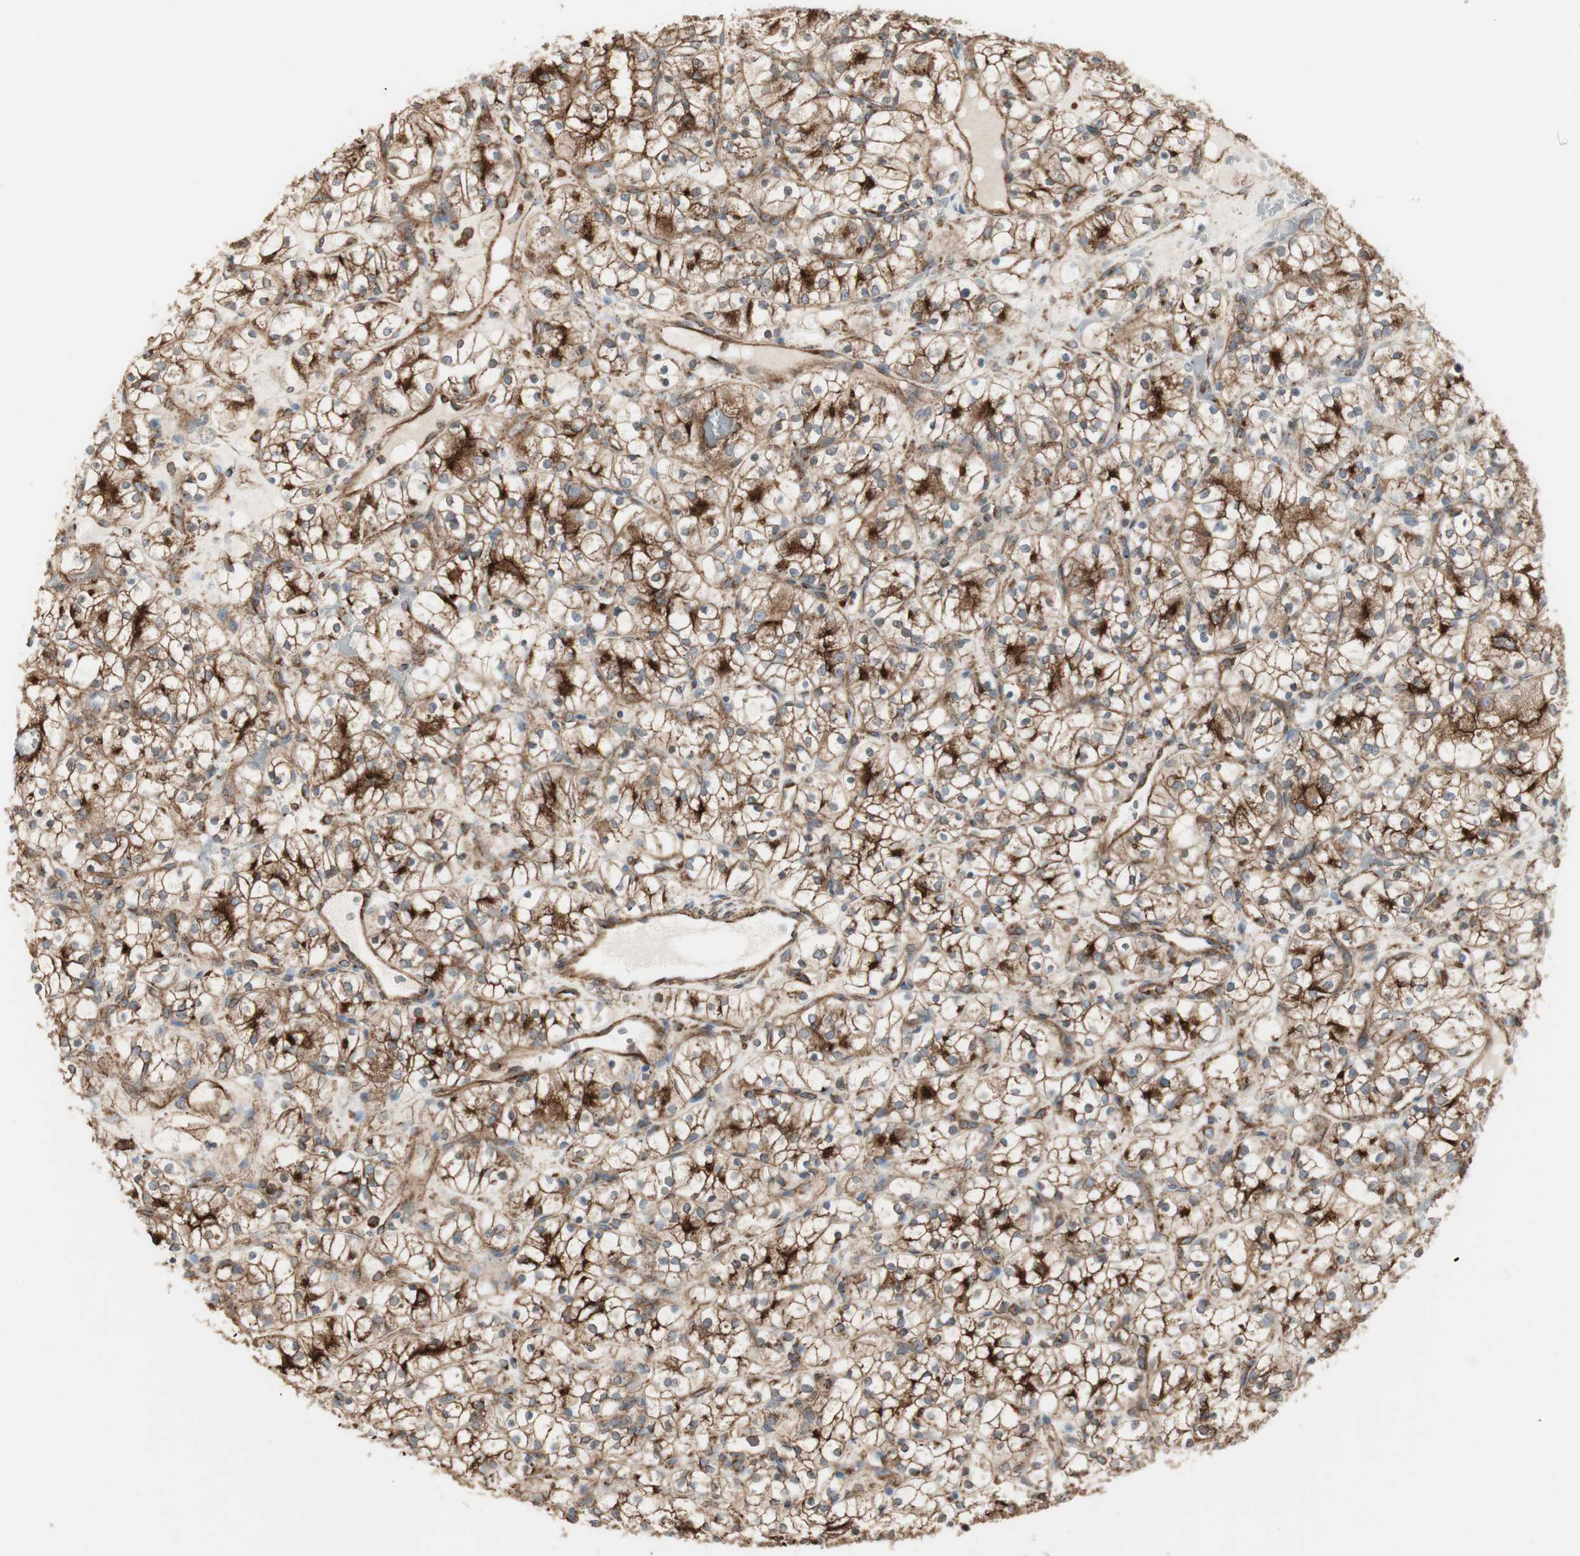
{"staining": {"intensity": "strong", "quantity": ">75%", "location": "cytoplasmic/membranous"}, "tissue": "renal cancer", "cell_type": "Tumor cells", "image_type": "cancer", "snomed": [{"axis": "morphology", "description": "Adenocarcinoma, NOS"}, {"axis": "topography", "description": "Kidney"}], "caption": "The image displays staining of adenocarcinoma (renal), revealing strong cytoplasmic/membranous protein expression (brown color) within tumor cells.", "gene": "H6PD", "patient": {"sex": "female", "age": 60}}